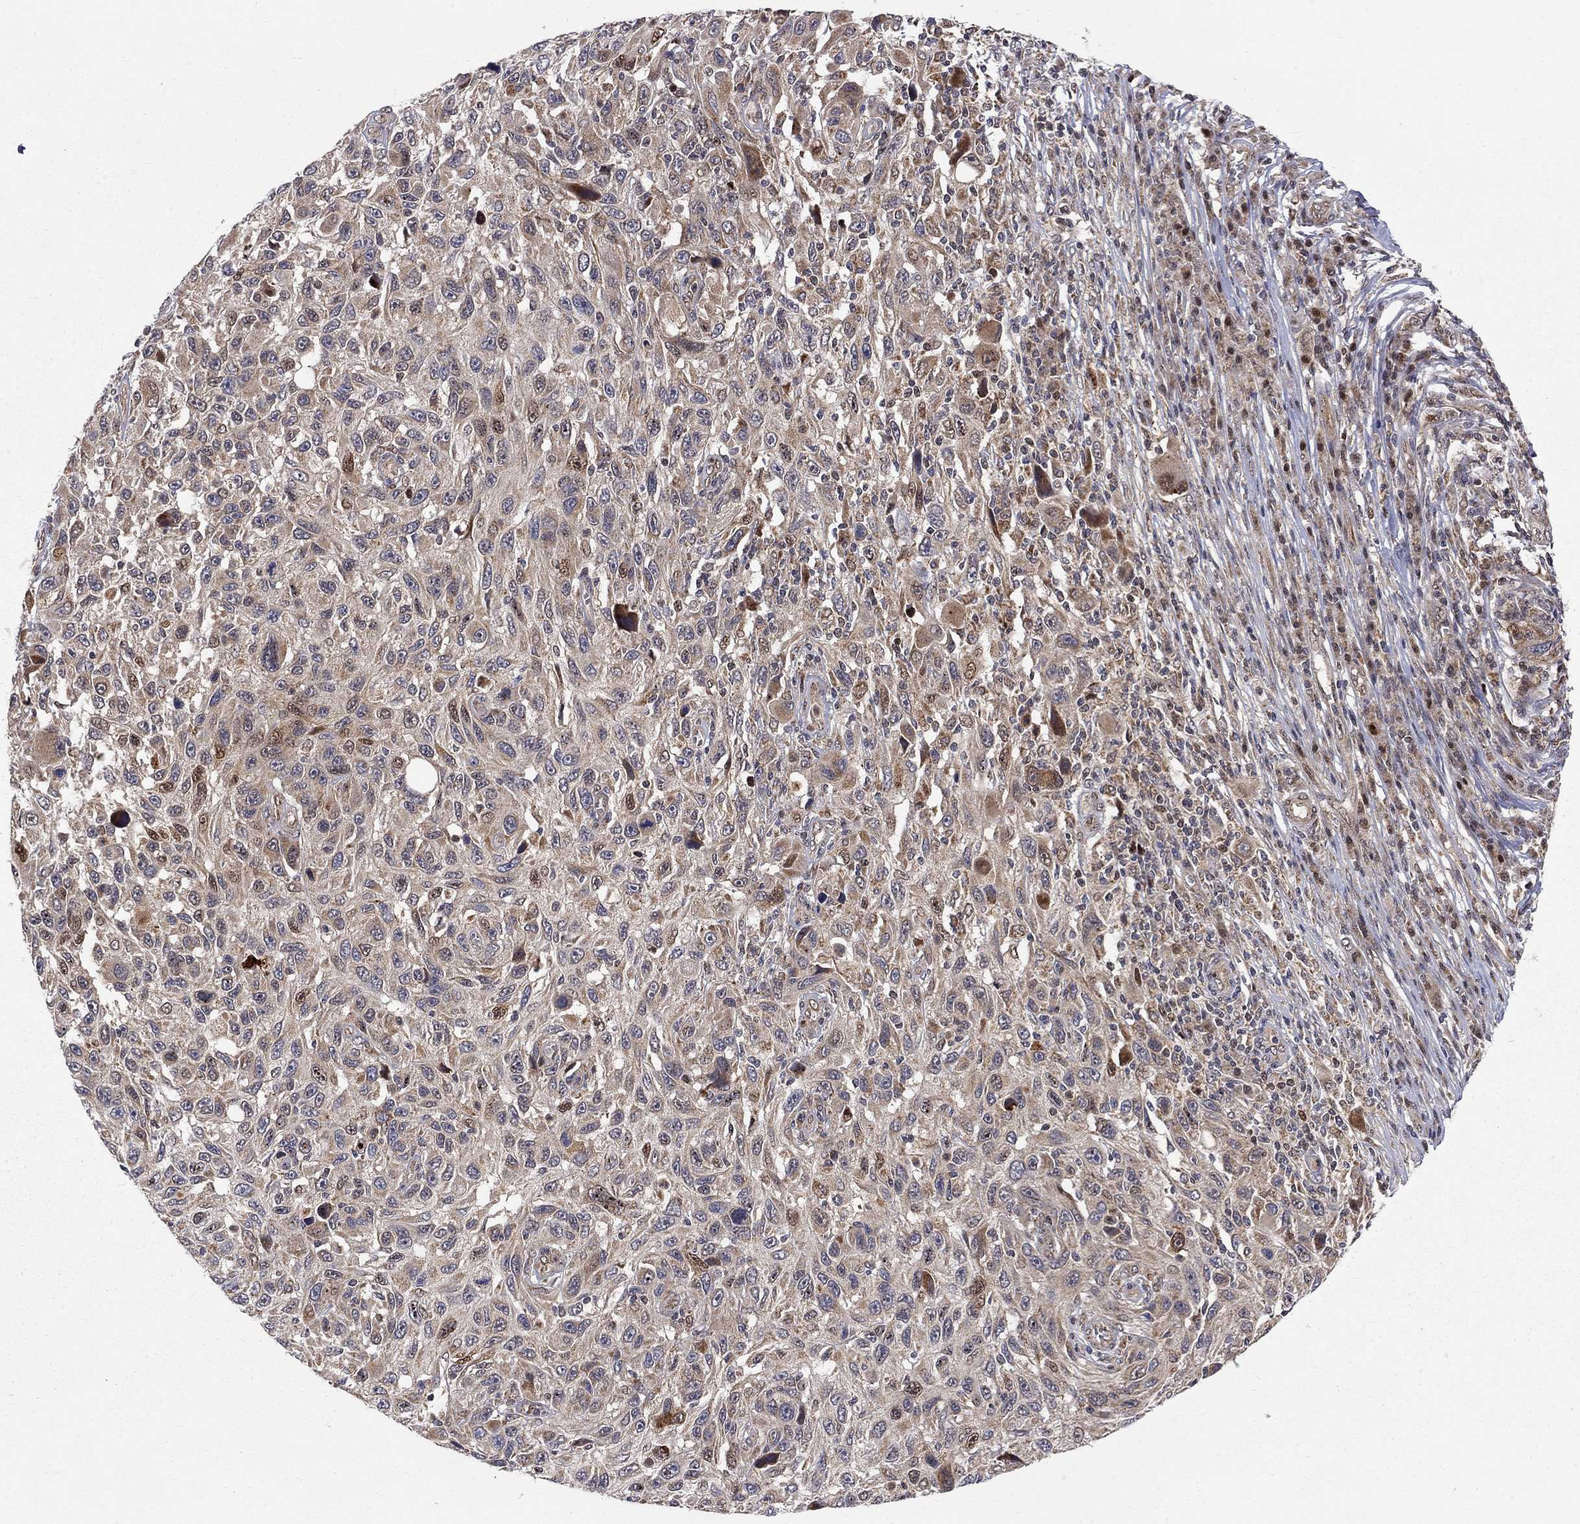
{"staining": {"intensity": "moderate", "quantity": "<25%", "location": "cytoplasmic/membranous"}, "tissue": "melanoma", "cell_type": "Tumor cells", "image_type": "cancer", "snomed": [{"axis": "morphology", "description": "Malignant melanoma, NOS"}, {"axis": "topography", "description": "Skin"}], "caption": "Melanoma was stained to show a protein in brown. There is low levels of moderate cytoplasmic/membranous positivity in about <25% of tumor cells.", "gene": "ELOB", "patient": {"sex": "male", "age": 53}}